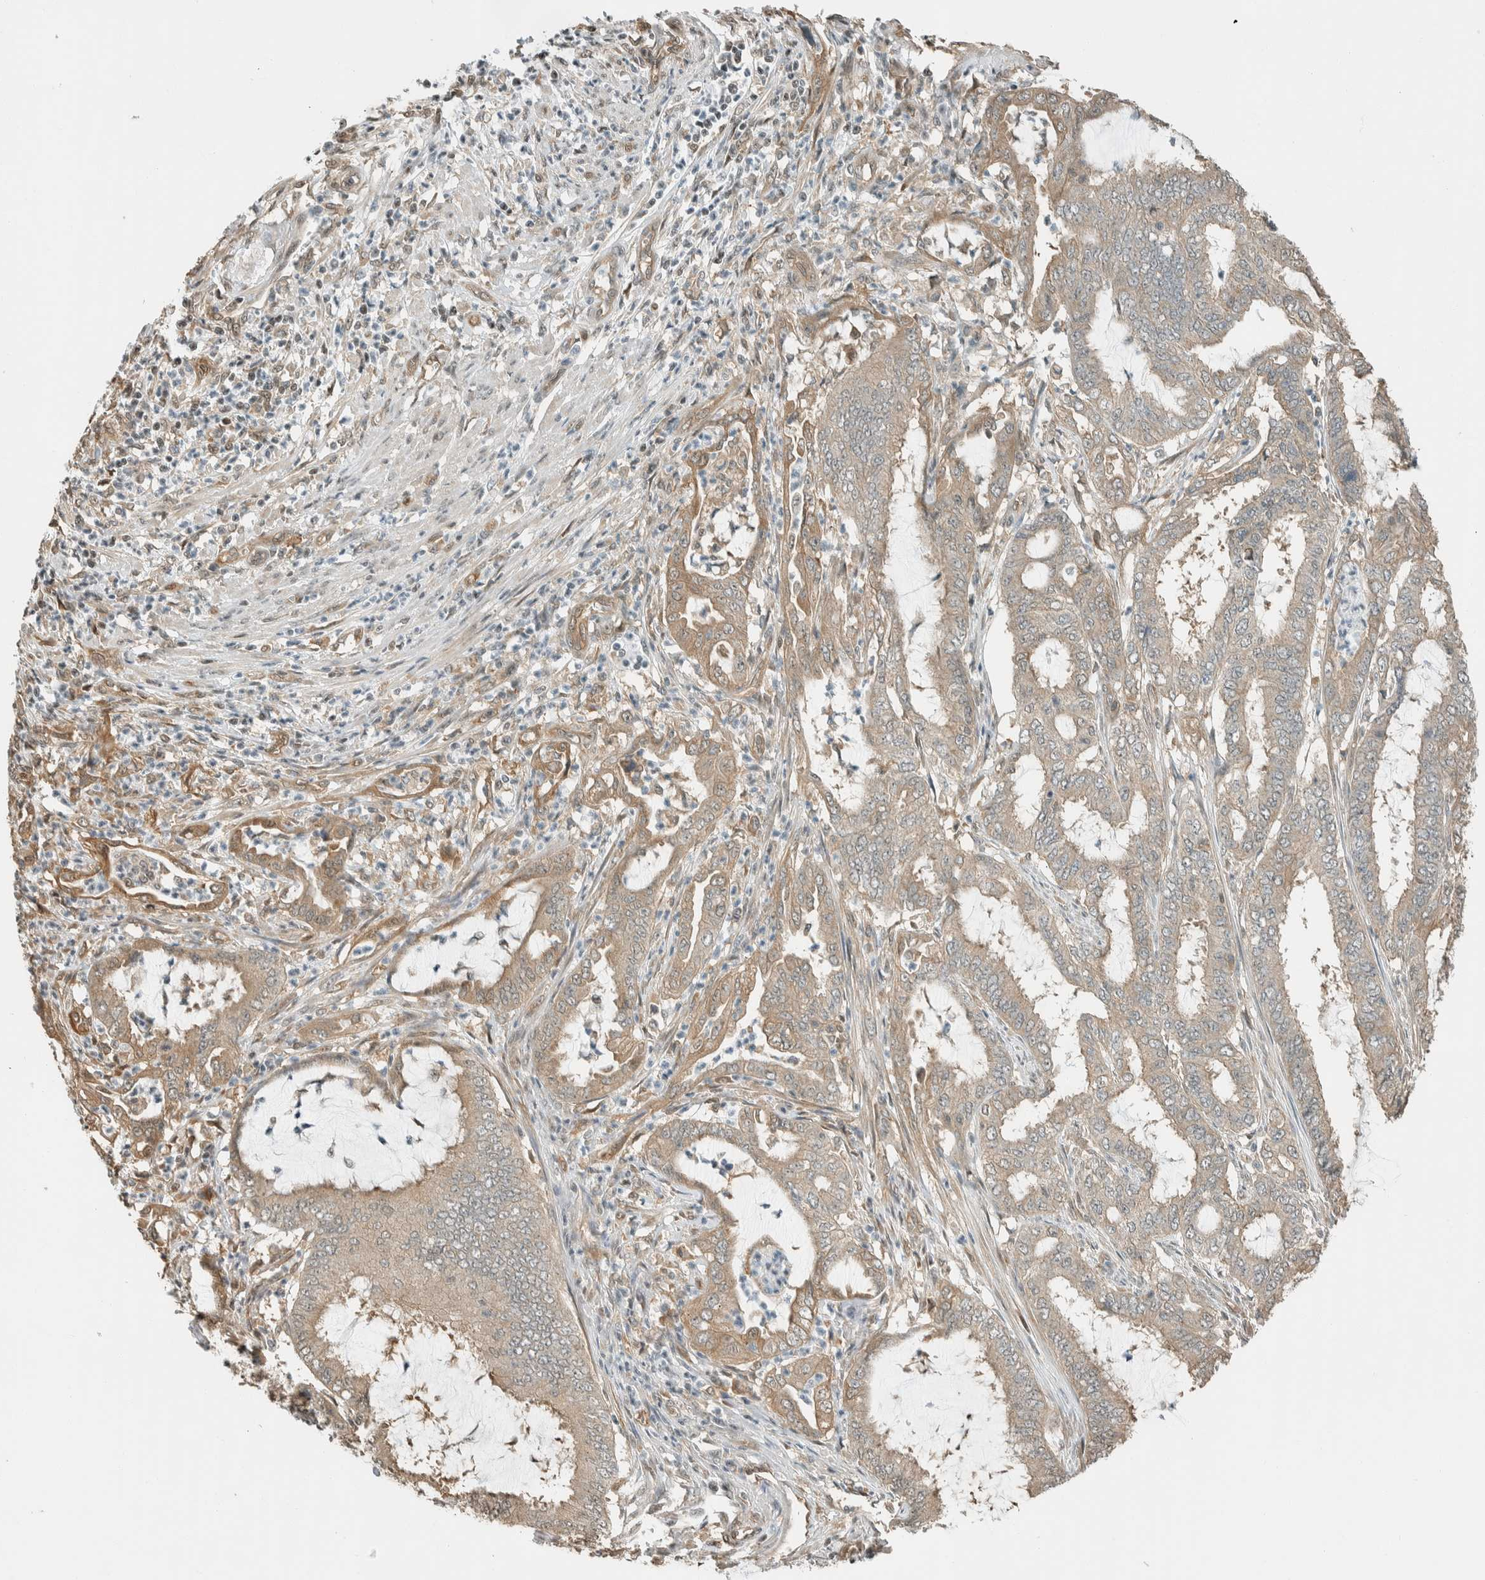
{"staining": {"intensity": "weak", "quantity": "25%-75%", "location": "cytoplasmic/membranous"}, "tissue": "endometrial cancer", "cell_type": "Tumor cells", "image_type": "cancer", "snomed": [{"axis": "morphology", "description": "Adenocarcinoma, NOS"}, {"axis": "topography", "description": "Endometrium"}], "caption": "The image reveals a brown stain indicating the presence of a protein in the cytoplasmic/membranous of tumor cells in endometrial cancer.", "gene": "NIBAN2", "patient": {"sex": "female", "age": 51}}